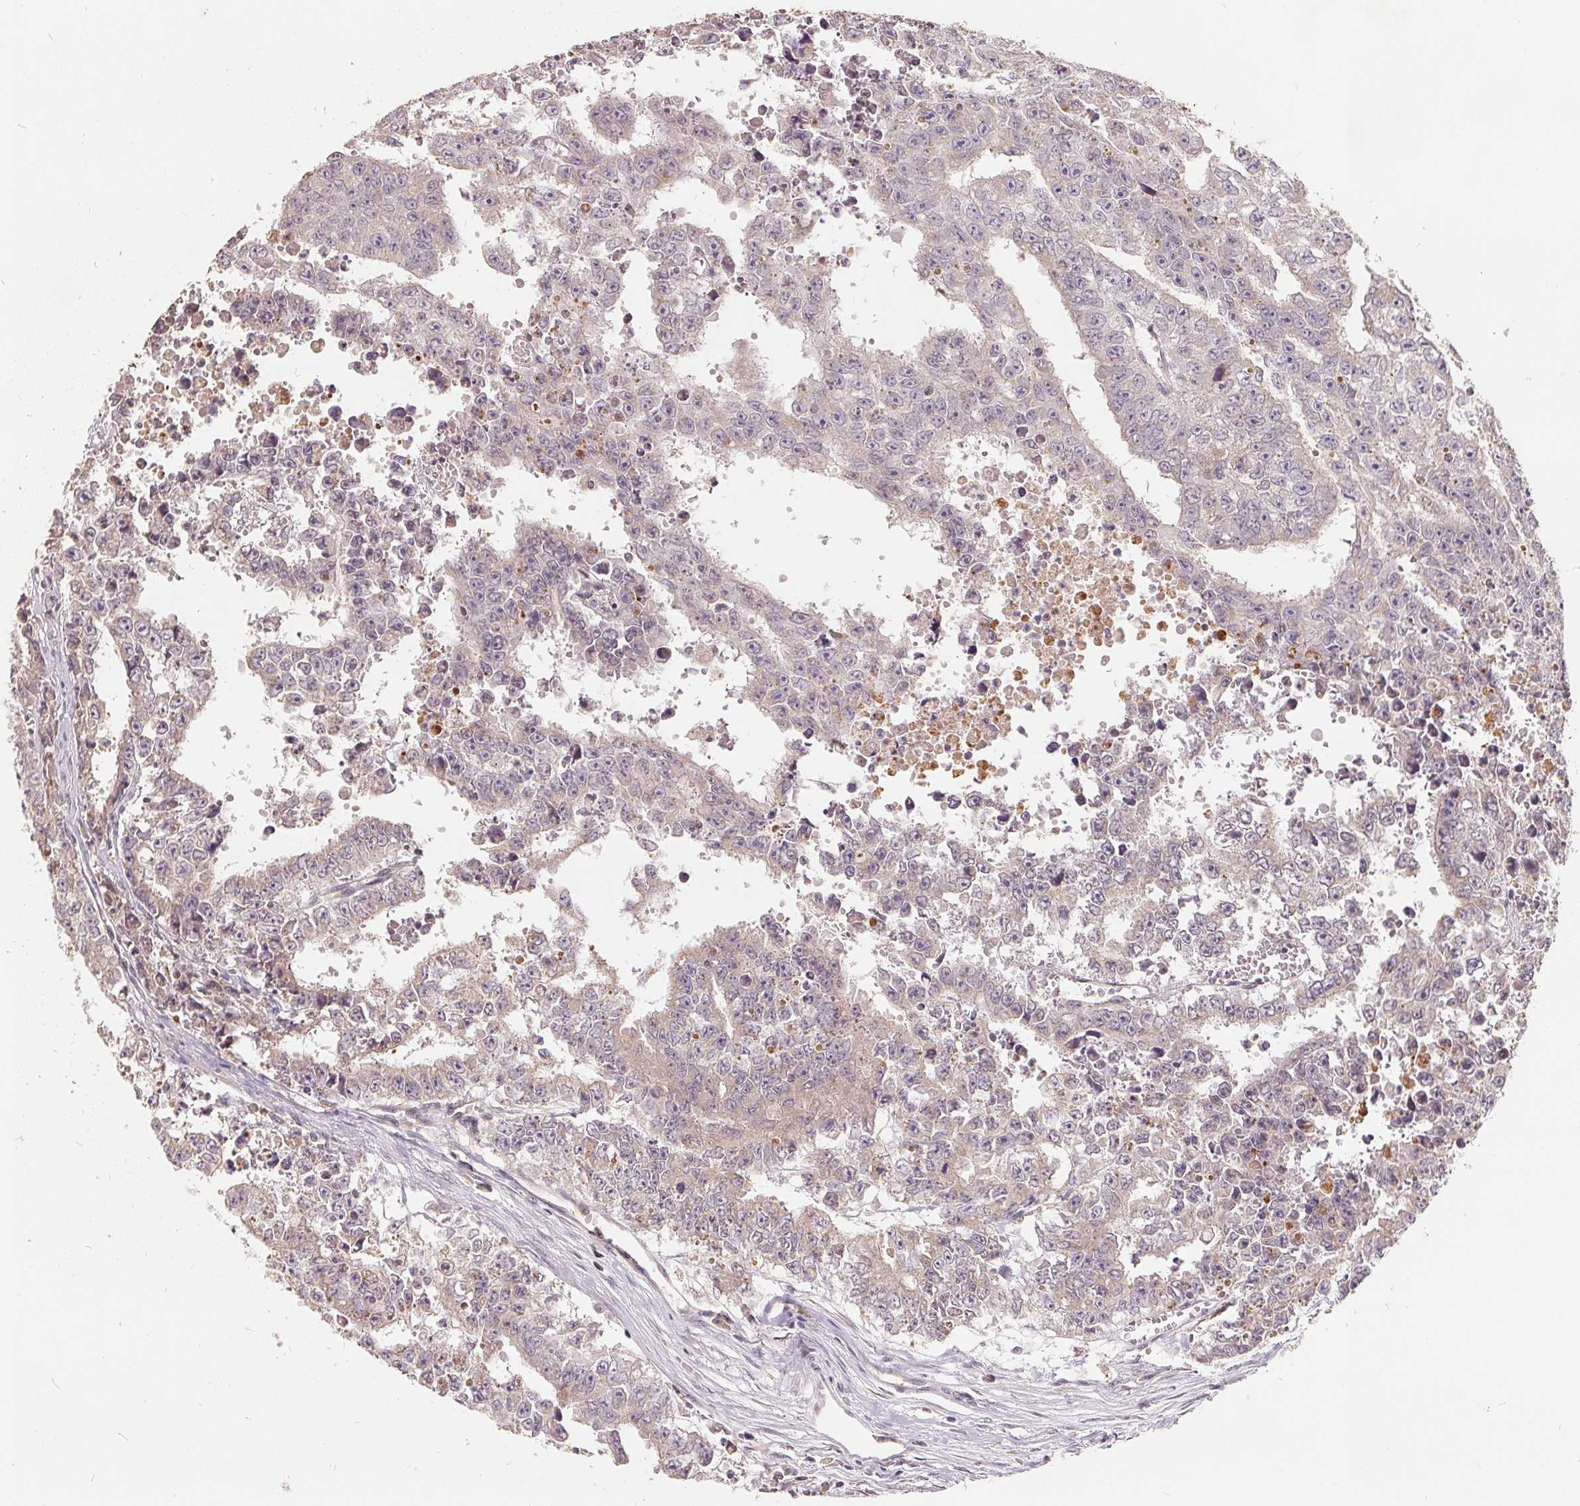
{"staining": {"intensity": "weak", "quantity": "<25%", "location": "cytoplasmic/membranous"}, "tissue": "testis cancer", "cell_type": "Tumor cells", "image_type": "cancer", "snomed": [{"axis": "morphology", "description": "Carcinoma, Embryonal, NOS"}, {"axis": "morphology", "description": "Teratoma, malignant, NOS"}, {"axis": "topography", "description": "Testis"}], "caption": "This photomicrograph is of teratoma (malignant) (testis) stained with IHC to label a protein in brown with the nuclei are counter-stained blue. There is no staining in tumor cells.", "gene": "CDIPT", "patient": {"sex": "male", "age": 24}}